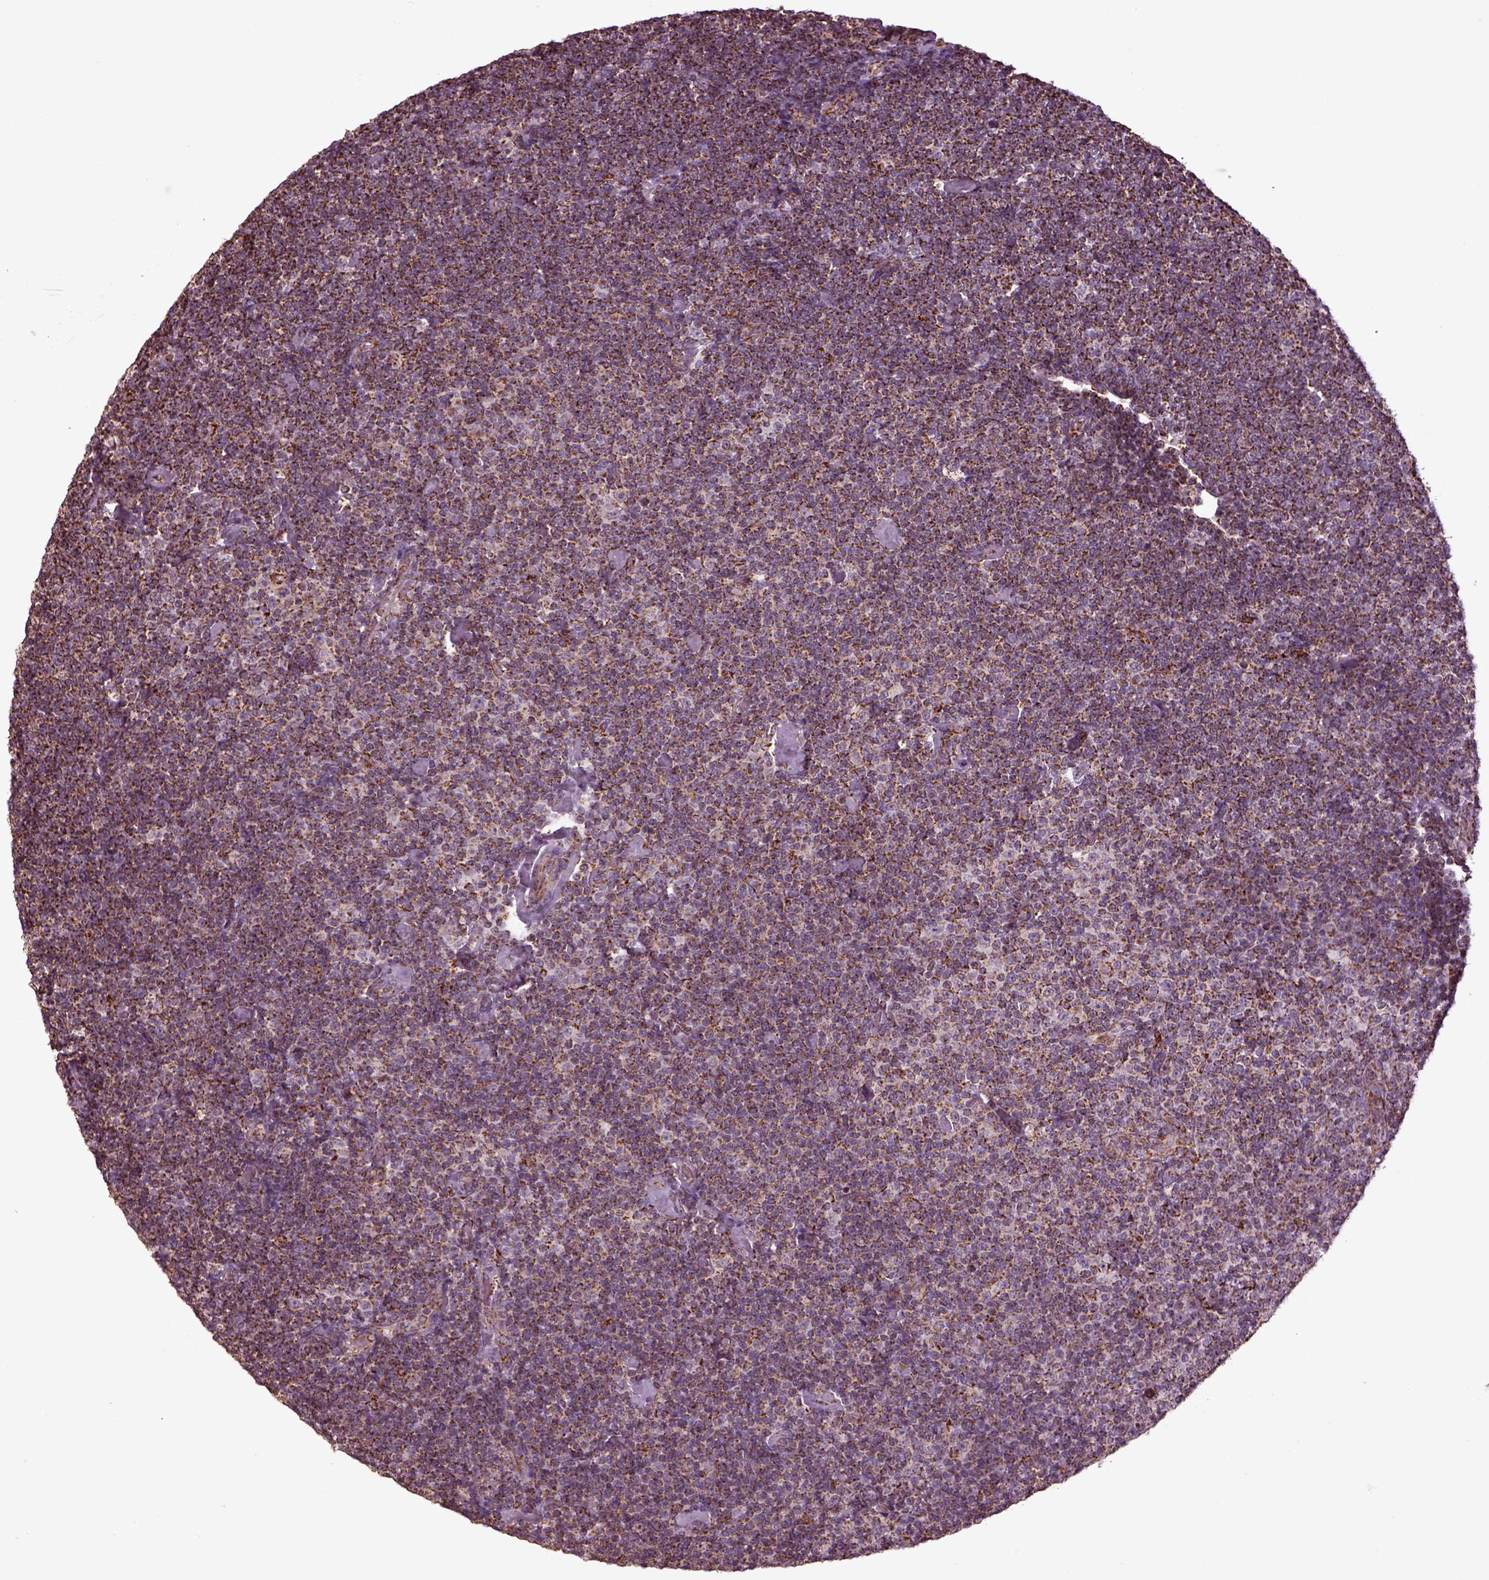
{"staining": {"intensity": "strong", "quantity": ">75%", "location": "cytoplasmic/membranous"}, "tissue": "lymphoma", "cell_type": "Tumor cells", "image_type": "cancer", "snomed": [{"axis": "morphology", "description": "Malignant lymphoma, non-Hodgkin's type, Low grade"}, {"axis": "topography", "description": "Lymph node"}], "caption": "Human lymphoma stained with a brown dye reveals strong cytoplasmic/membranous positive expression in approximately >75% of tumor cells.", "gene": "TMEM254", "patient": {"sex": "male", "age": 81}}